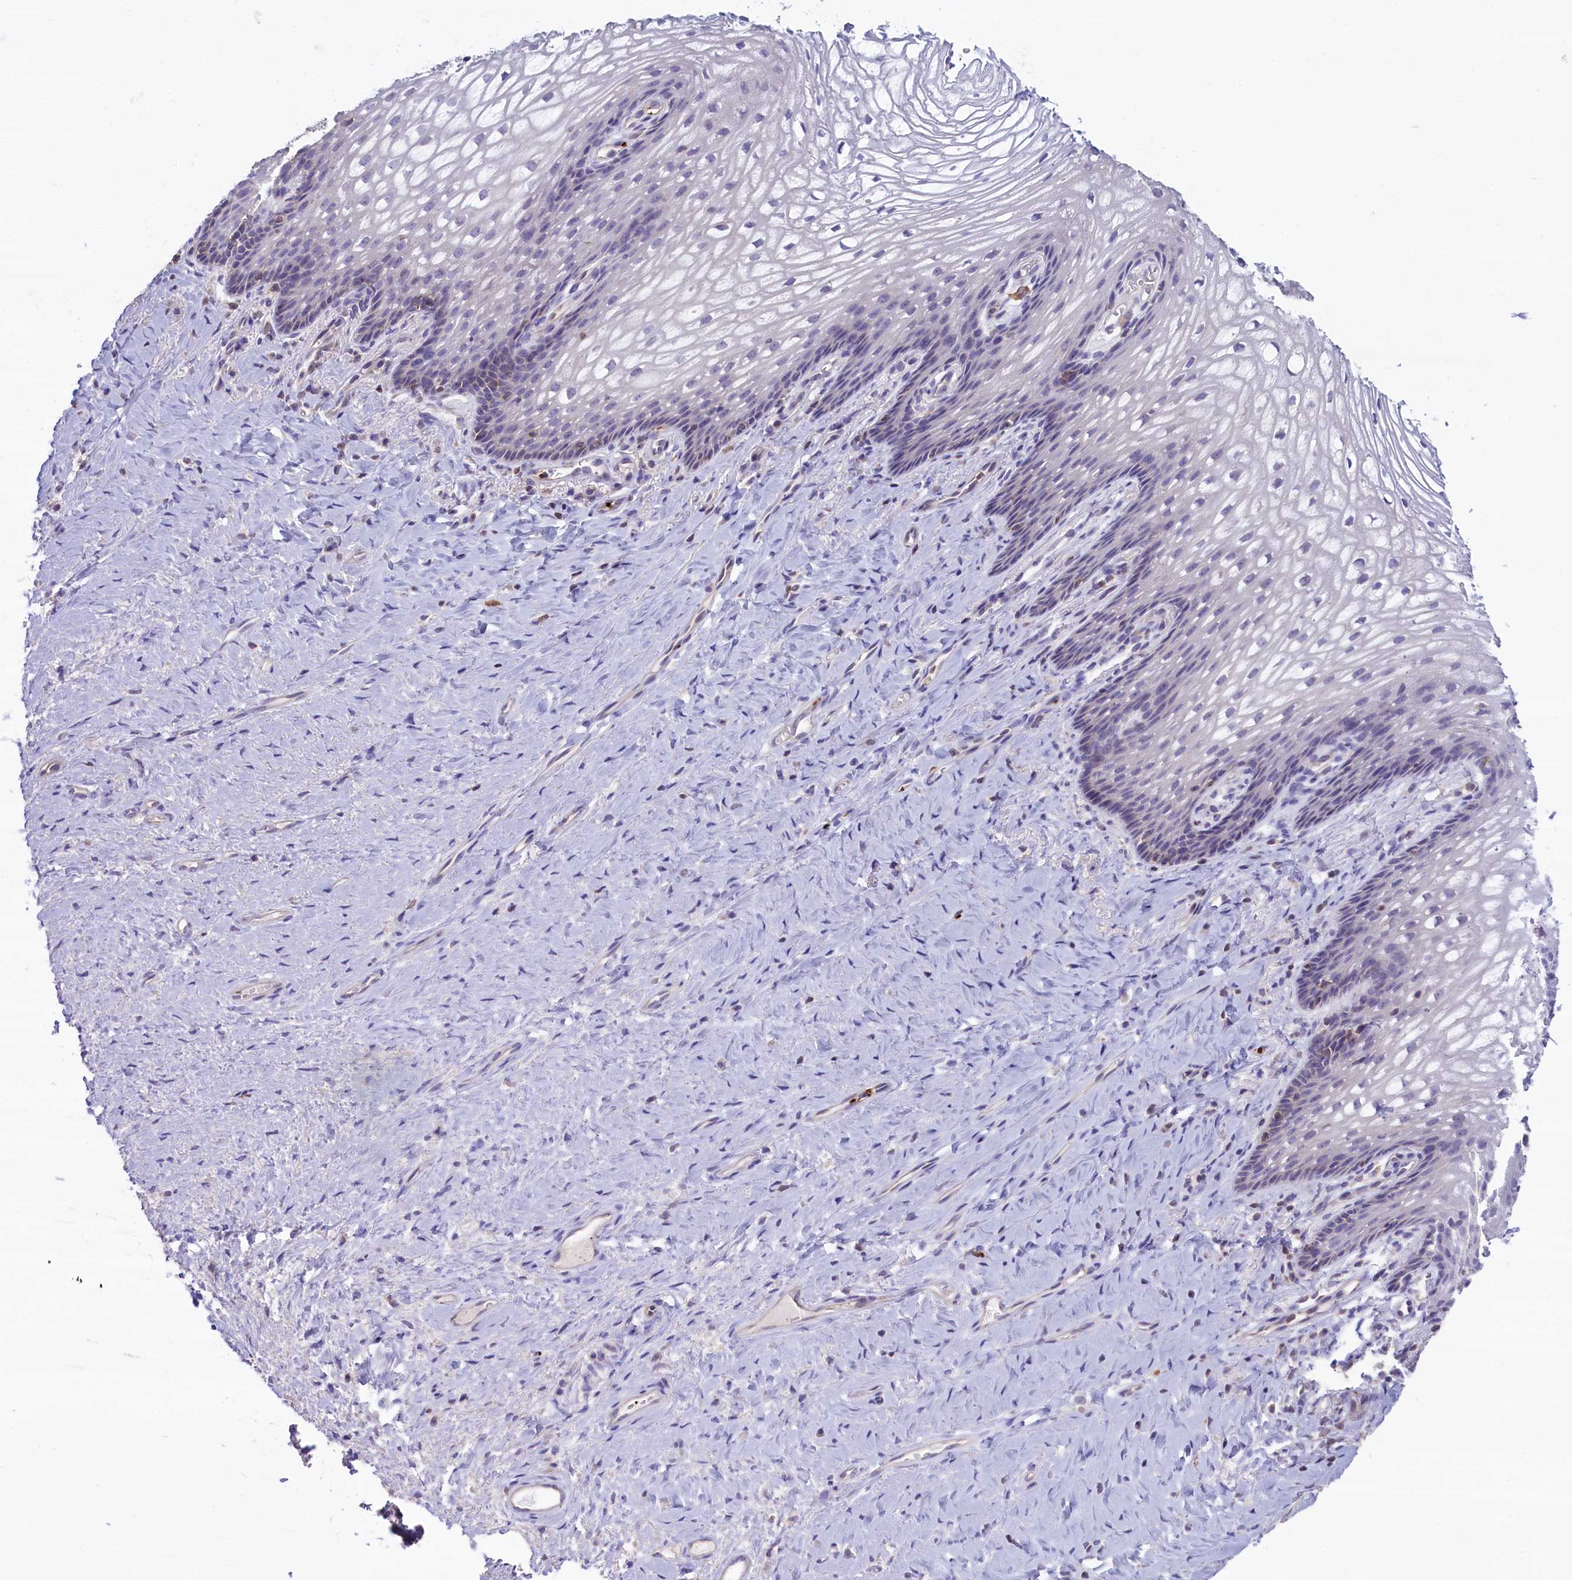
{"staining": {"intensity": "negative", "quantity": "none", "location": "none"}, "tissue": "vagina", "cell_type": "Squamous epithelial cells", "image_type": "normal", "snomed": [{"axis": "morphology", "description": "Normal tissue, NOS"}, {"axis": "topography", "description": "Vagina"}], "caption": "This is a micrograph of IHC staining of unremarkable vagina, which shows no staining in squamous epithelial cells.", "gene": "HEATR3", "patient": {"sex": "female", "age": 60}}